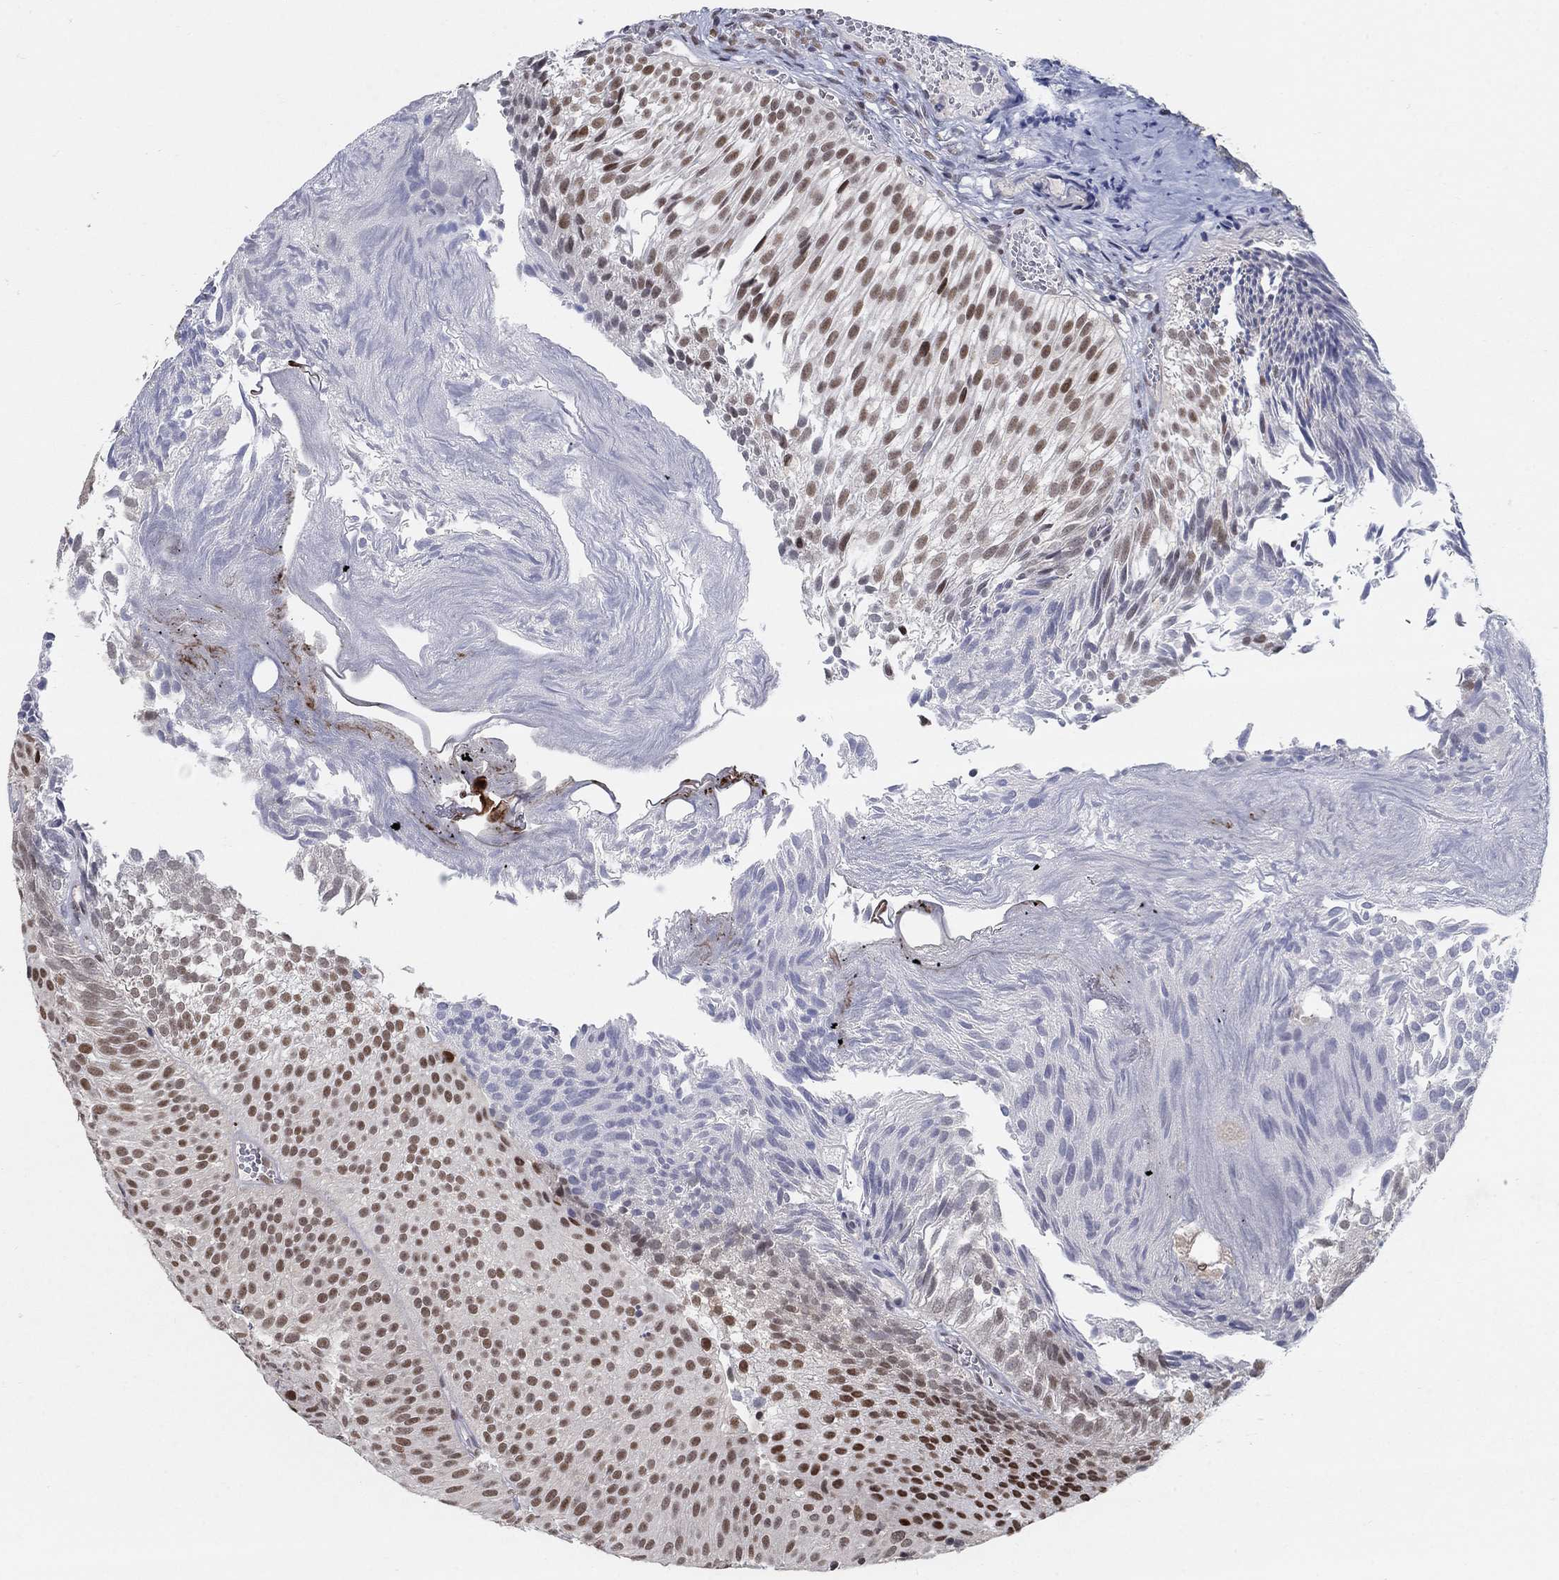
{"staining": {"intensity": "moderate", "quantity": "25%-75%", "location": "nuclear"}, "tissue": "urothelial cancer", "cell_type": "Tumor cells", "image_type": "cancer", "snomed": [{"axis": "morphology", "description": "Urothelial carcinoma, Low grade"}, {"axis": "topography", "description": "Urinary bladder"}], "caption": "Immunohistochemical staining of human urothelial cancer displays moderate nuclear protein staining in about 25%-75% of tumor cells. (Stains: DAB in brown, nuclei in blue, Microscopy: brightfield microscopy at high magnification).", "gene": "CENPE", "patient": {"sex": "male", "age": 65}}